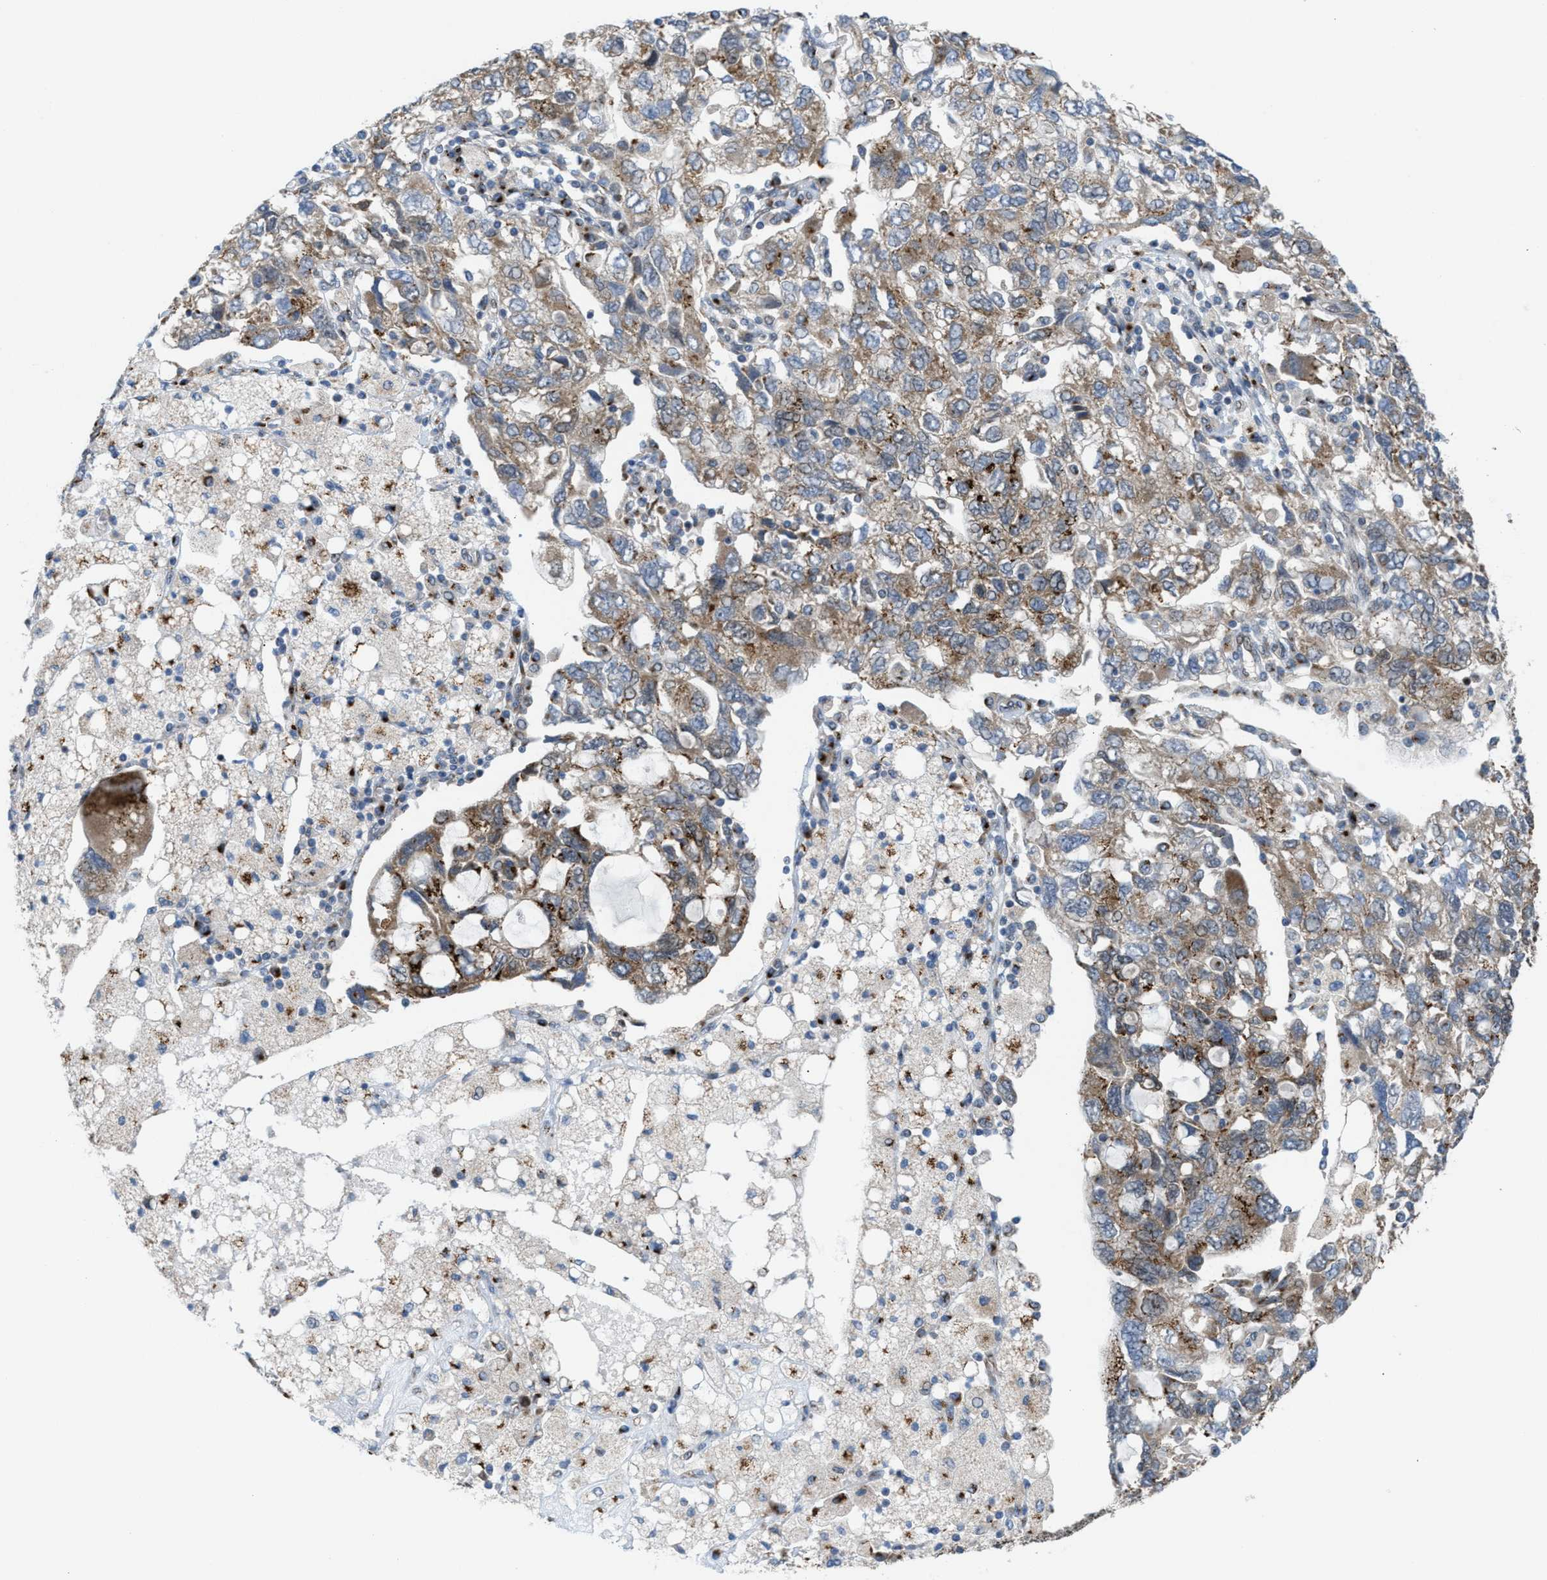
{"staining": {"intensity": "weak", "quantity": ">75%", "location": "cytoplasmic/membranous"}, "tissue": "ovarian cancer", "cell_type": "Tumor cells", "image_type": "cancer", "snomed": [{"axis": "morphology", "description": "Carcinoma, NOS"}, {"axis": "morphology", "description": "Cystadenocarcinoma, serous, NOS"}, {"axis": "topography", "description": "Ovary"}], "caption": "The immunohistochemical stain shows weak cytoplasmic/membranous staining in tumor cells of ovarian cancer (carcinoma) tissue.", "gene": "SLC38A10", "patient": {"sex": "female", "age": 69}}